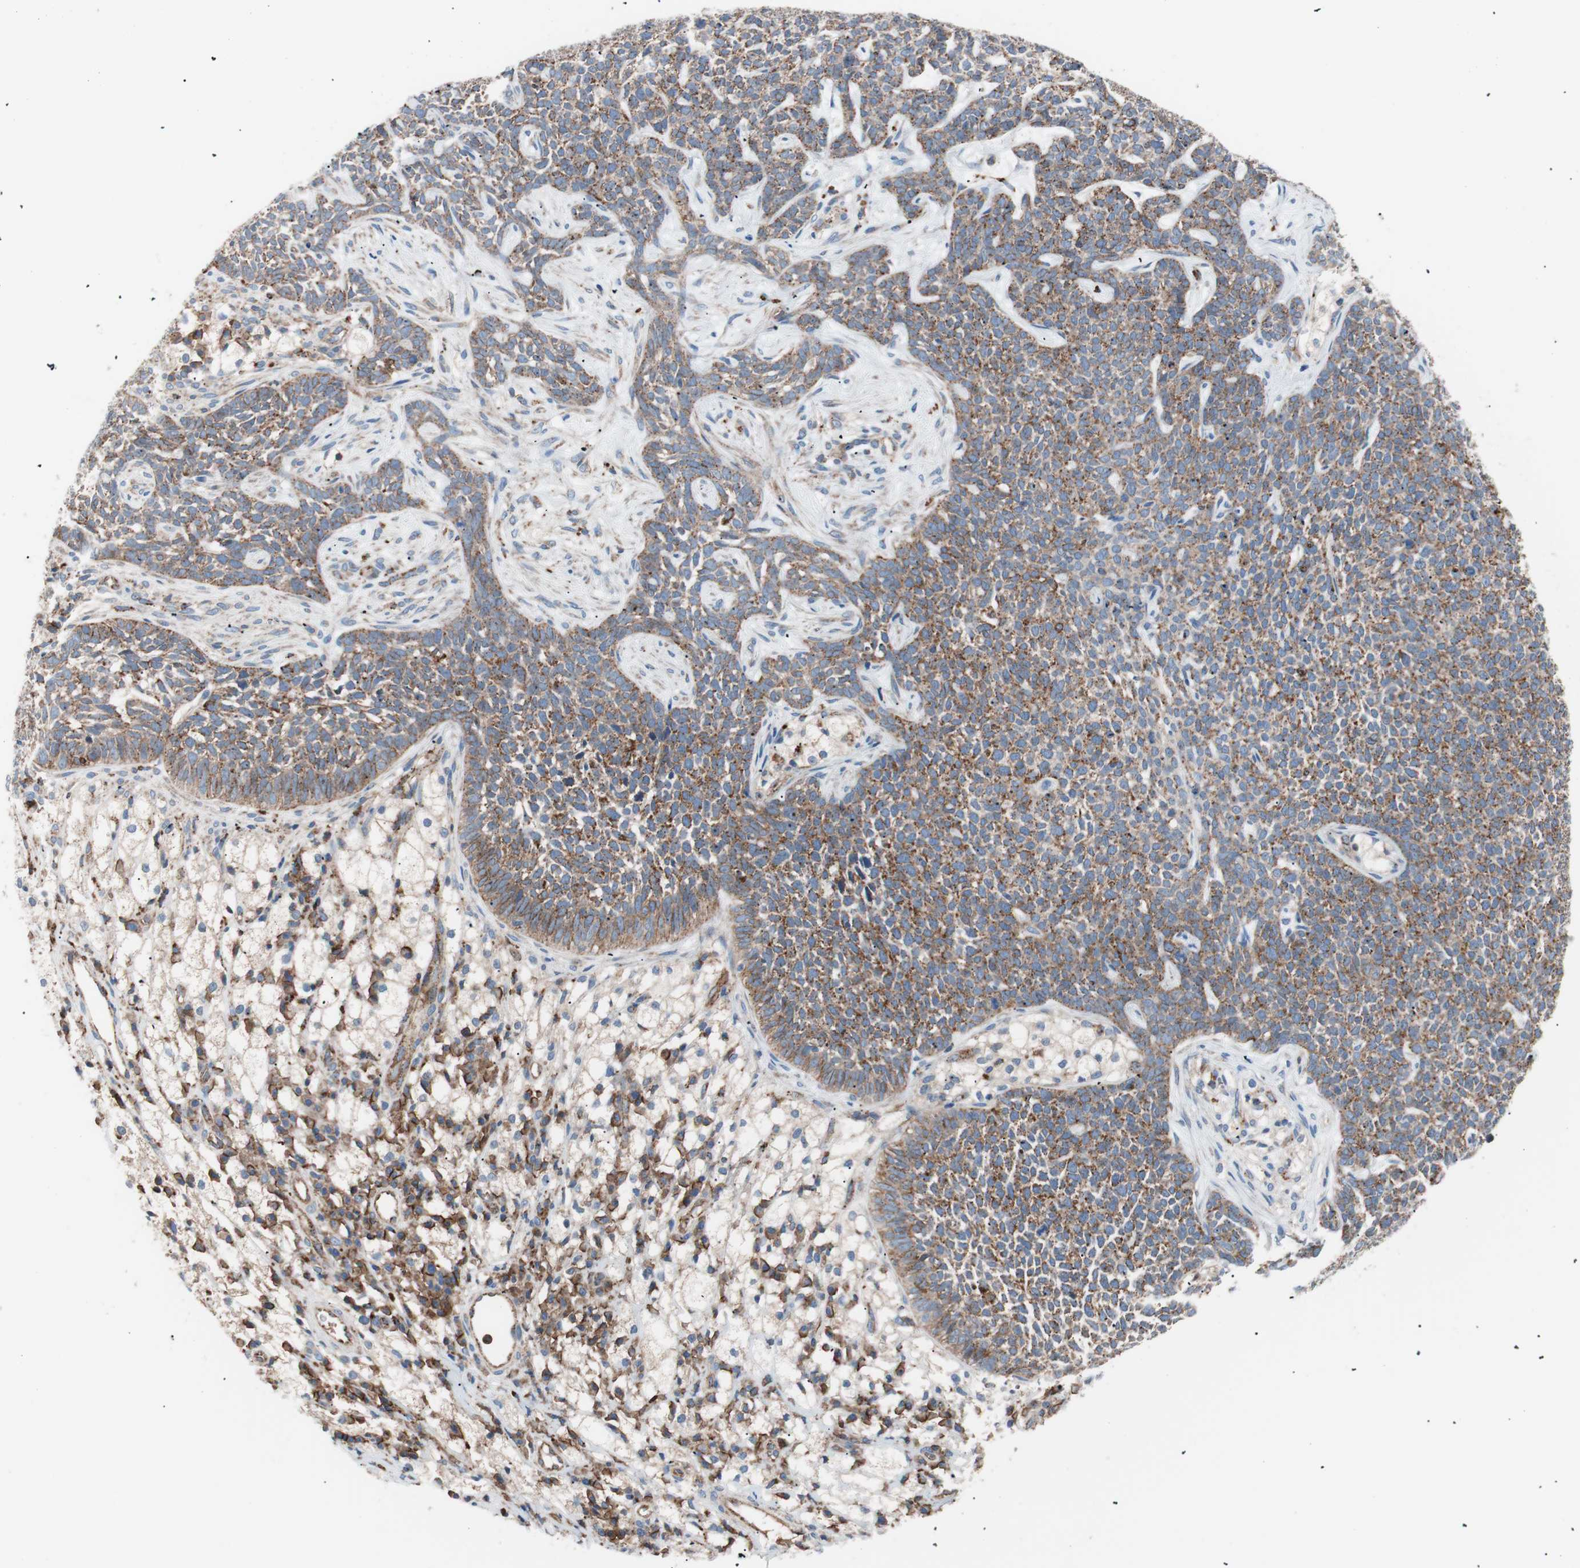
{"staining": {"intensity": "moderate", "quantity": ">75%", "location": "cytoplasmic/membranous"}, "tissue": "skin cancer", "cell_type": "Tumor cells", "image_type": "cancer", "snomed": [{"axis": "morphology", "description": "Basal cell carcinoma"}, {"axis": "topography", "description": "Skin"}], "caption": "Immunohistochemistry (IHC) image of neoplastic tissue: human basal cell carcinoma (skin) stained using immunohistochemistry reveals medium levels of moderate protein expression localized specifically in the cytoplasmic/membranous of tumor cells, appearing as a cytoplasmic/membranous brown color.", "gene": "FLOT2", "patient": {"sex": "female", "age": 84}}